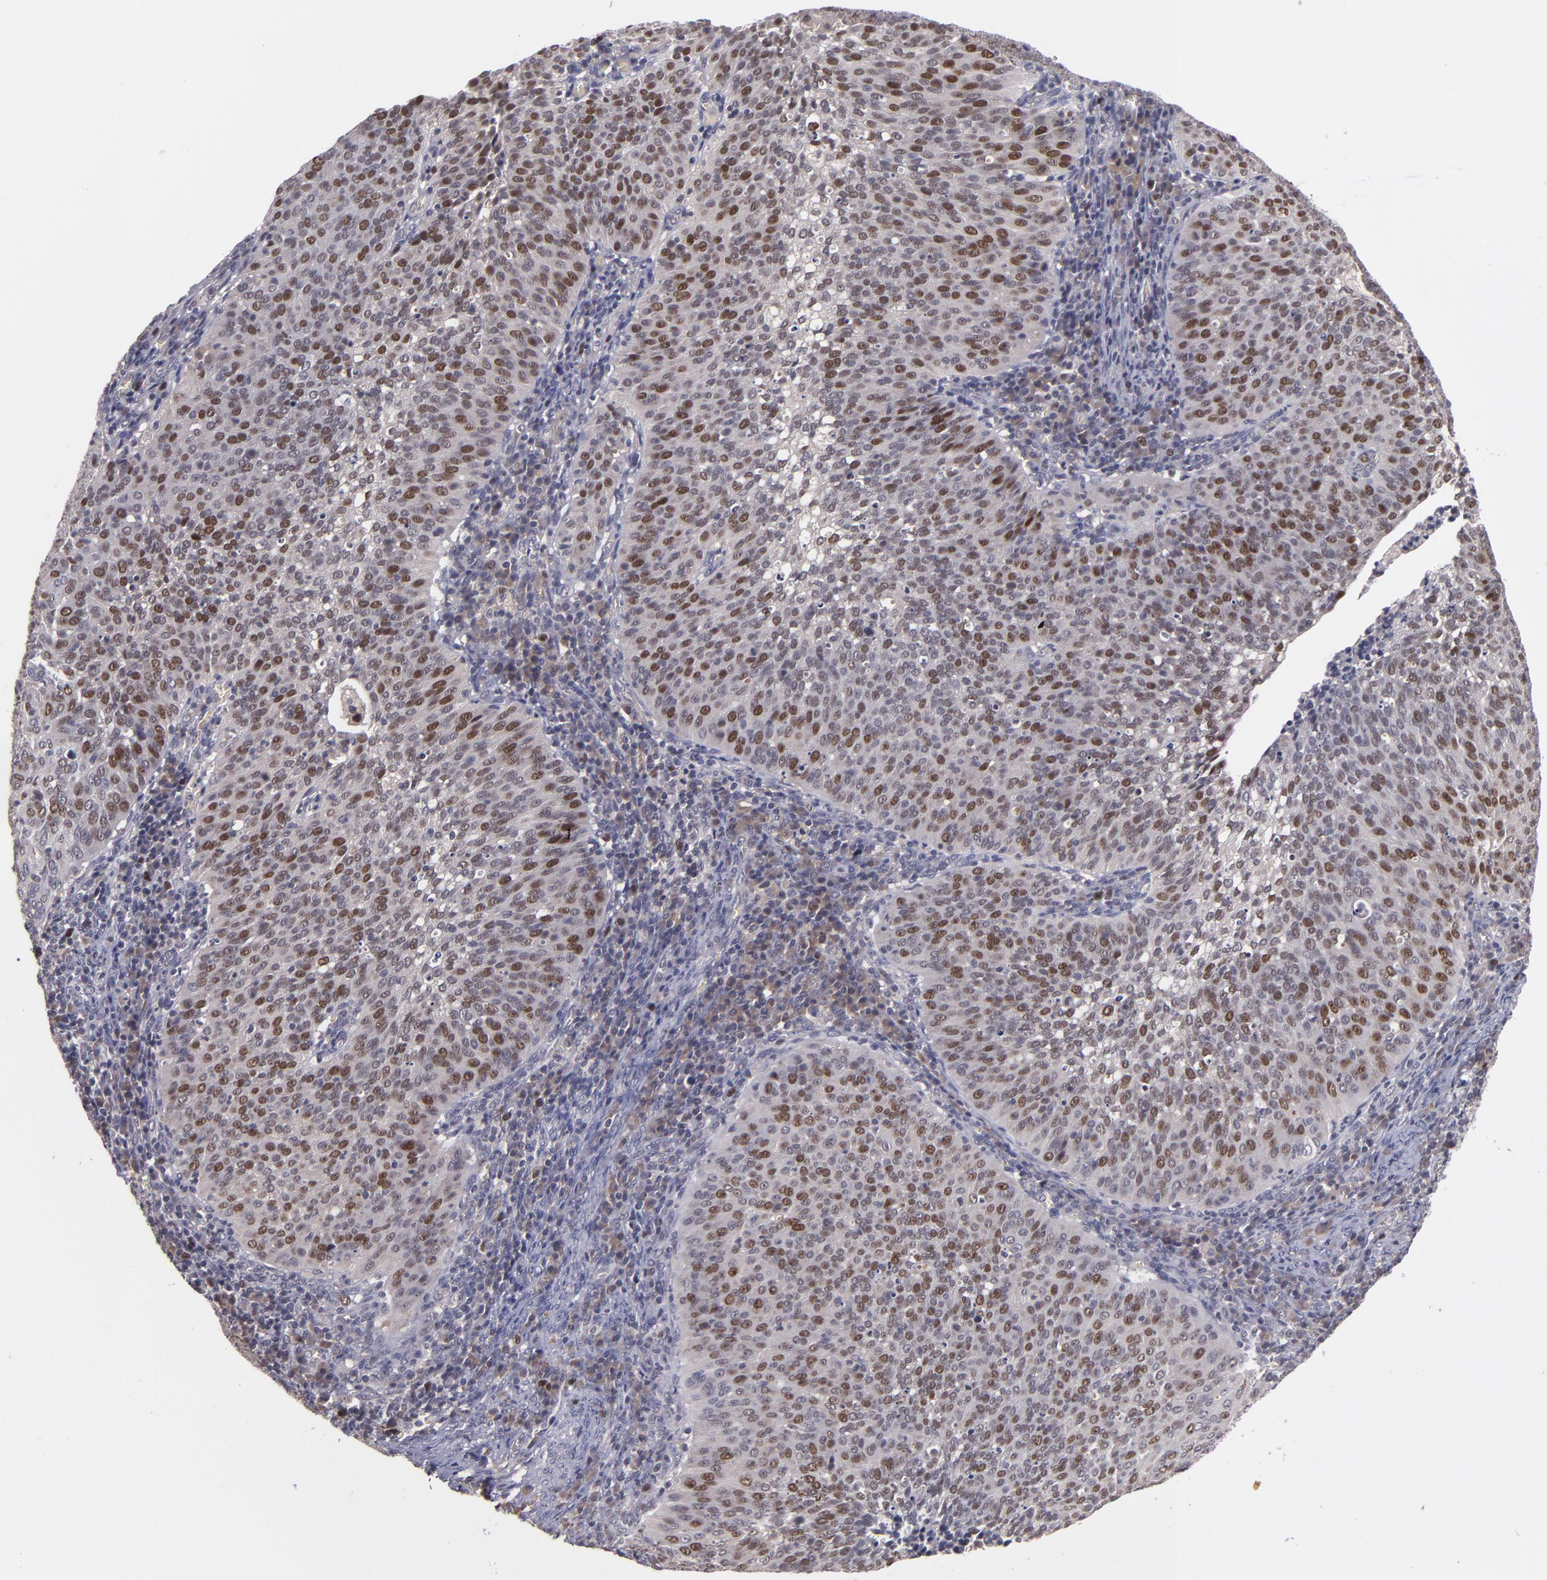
{"staining": {"intensity": "strong", "quantity": "25%-75%", "location": "nuclear"}, "tissue": "cervical cancer", "cell_type": "Tumor cells", "image_type": "cancer", "snomed": [{"axis": "morphology", "description": "Squamous cell carcinoma, NOS"}, {"axis": "topography", "description": "Cervix"}], "caption": "Immunohistochemistry of human cervical cancer reveals high levels of strong nuclear expression in approximately 25%-75% of tumor cells.", "gene": "CDC7", "patient": {"sex": "female", "age": 39}}